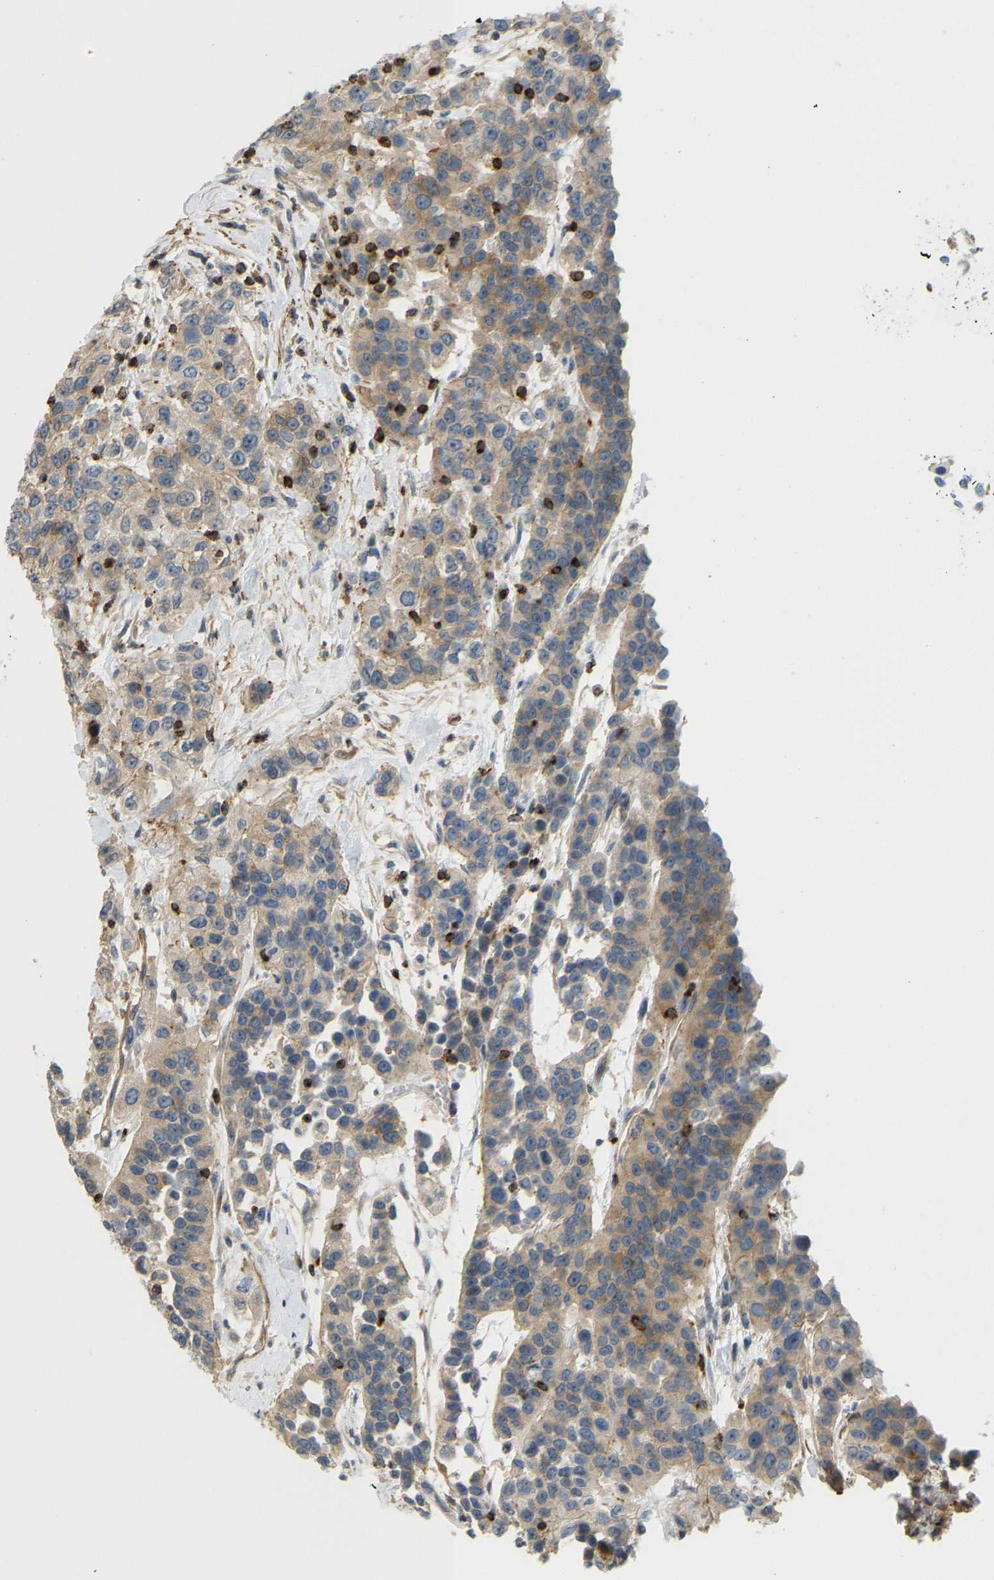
{"staining": {"intensity": "moderate", "quantity": "25%-75%", "location": "cytoplasmic/membranous"}, "tissue": "urothelial cancer", "cell_type": "Tumor cells", "image_type": "cancer", "snomed": [{"axis": "morphology", "description": "Urothelial carcinoma, High grade"}, {"axis": "topography", "description": "Urinary bladder"}], "caption": "Urothelial carcinoma (high-grade) tissue reveals moderate cytoplasmic/membranous expression in approximately 25%-75% of tumor cells, visualized by immunohistochemistry. Immunohistochemistry (ihc) stains the protein in brown and the nuclei are stained blue.", "gene": "KIAA1671", "patient": {"sex": "female", "age": 80}}